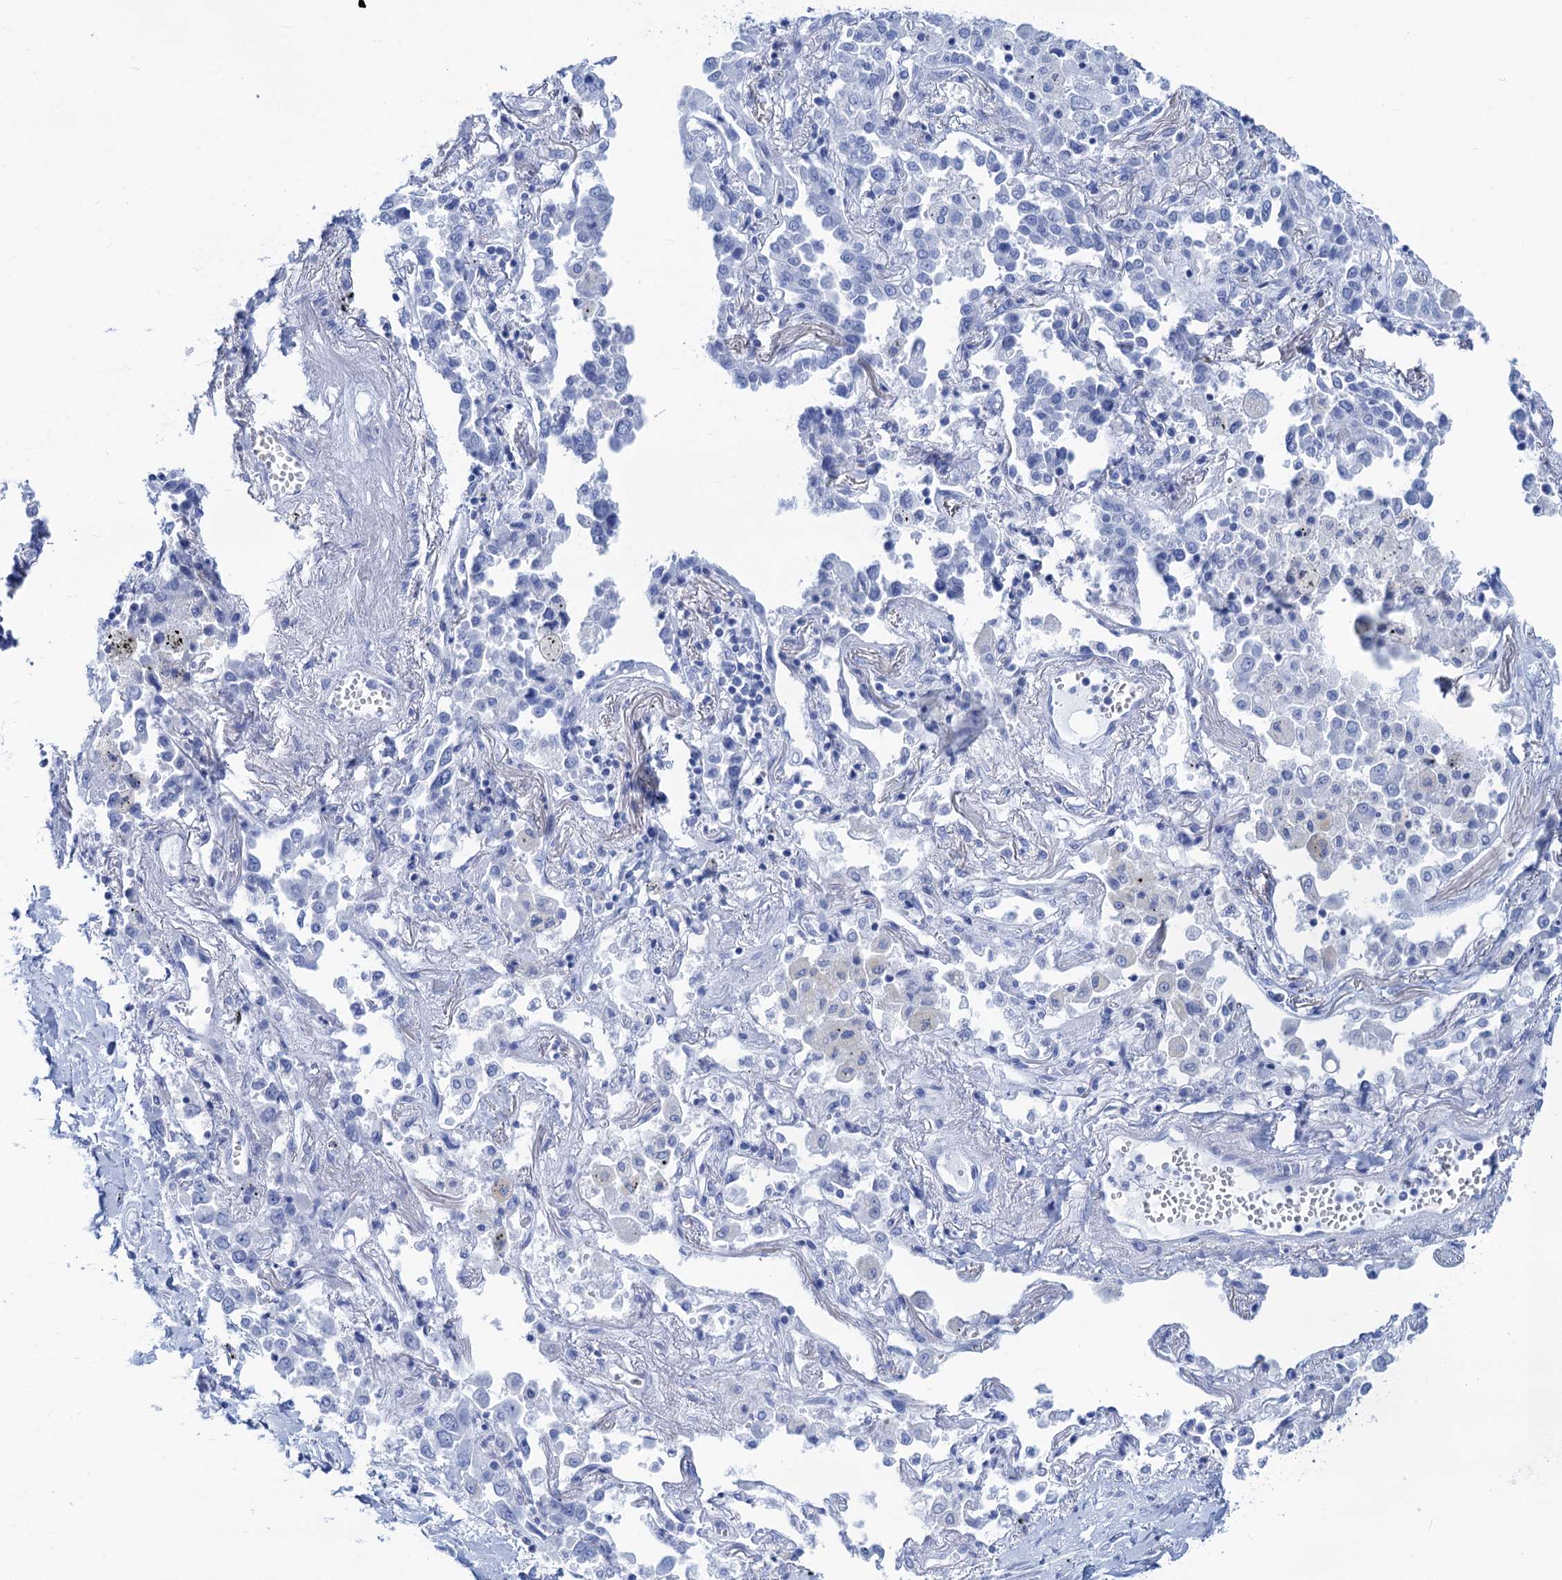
{"staining": {"intensity": "negative", "quantity": "none", "location": "none"}, "tissue": "lung cancer", "cell_type": "Tumor cells", "image_type": "cancer", "snomed": [{"axis": "morphology", "description": "Adenocarcinoma, NOS"}, {"axis": "topography", "description": "Lung"}], "caption": "The photomicrograph displays no staining of tumor cells in adenocarcinoma (lung).", "gene": "CABYR", "patient": {"sex": "male", "age": 67}}